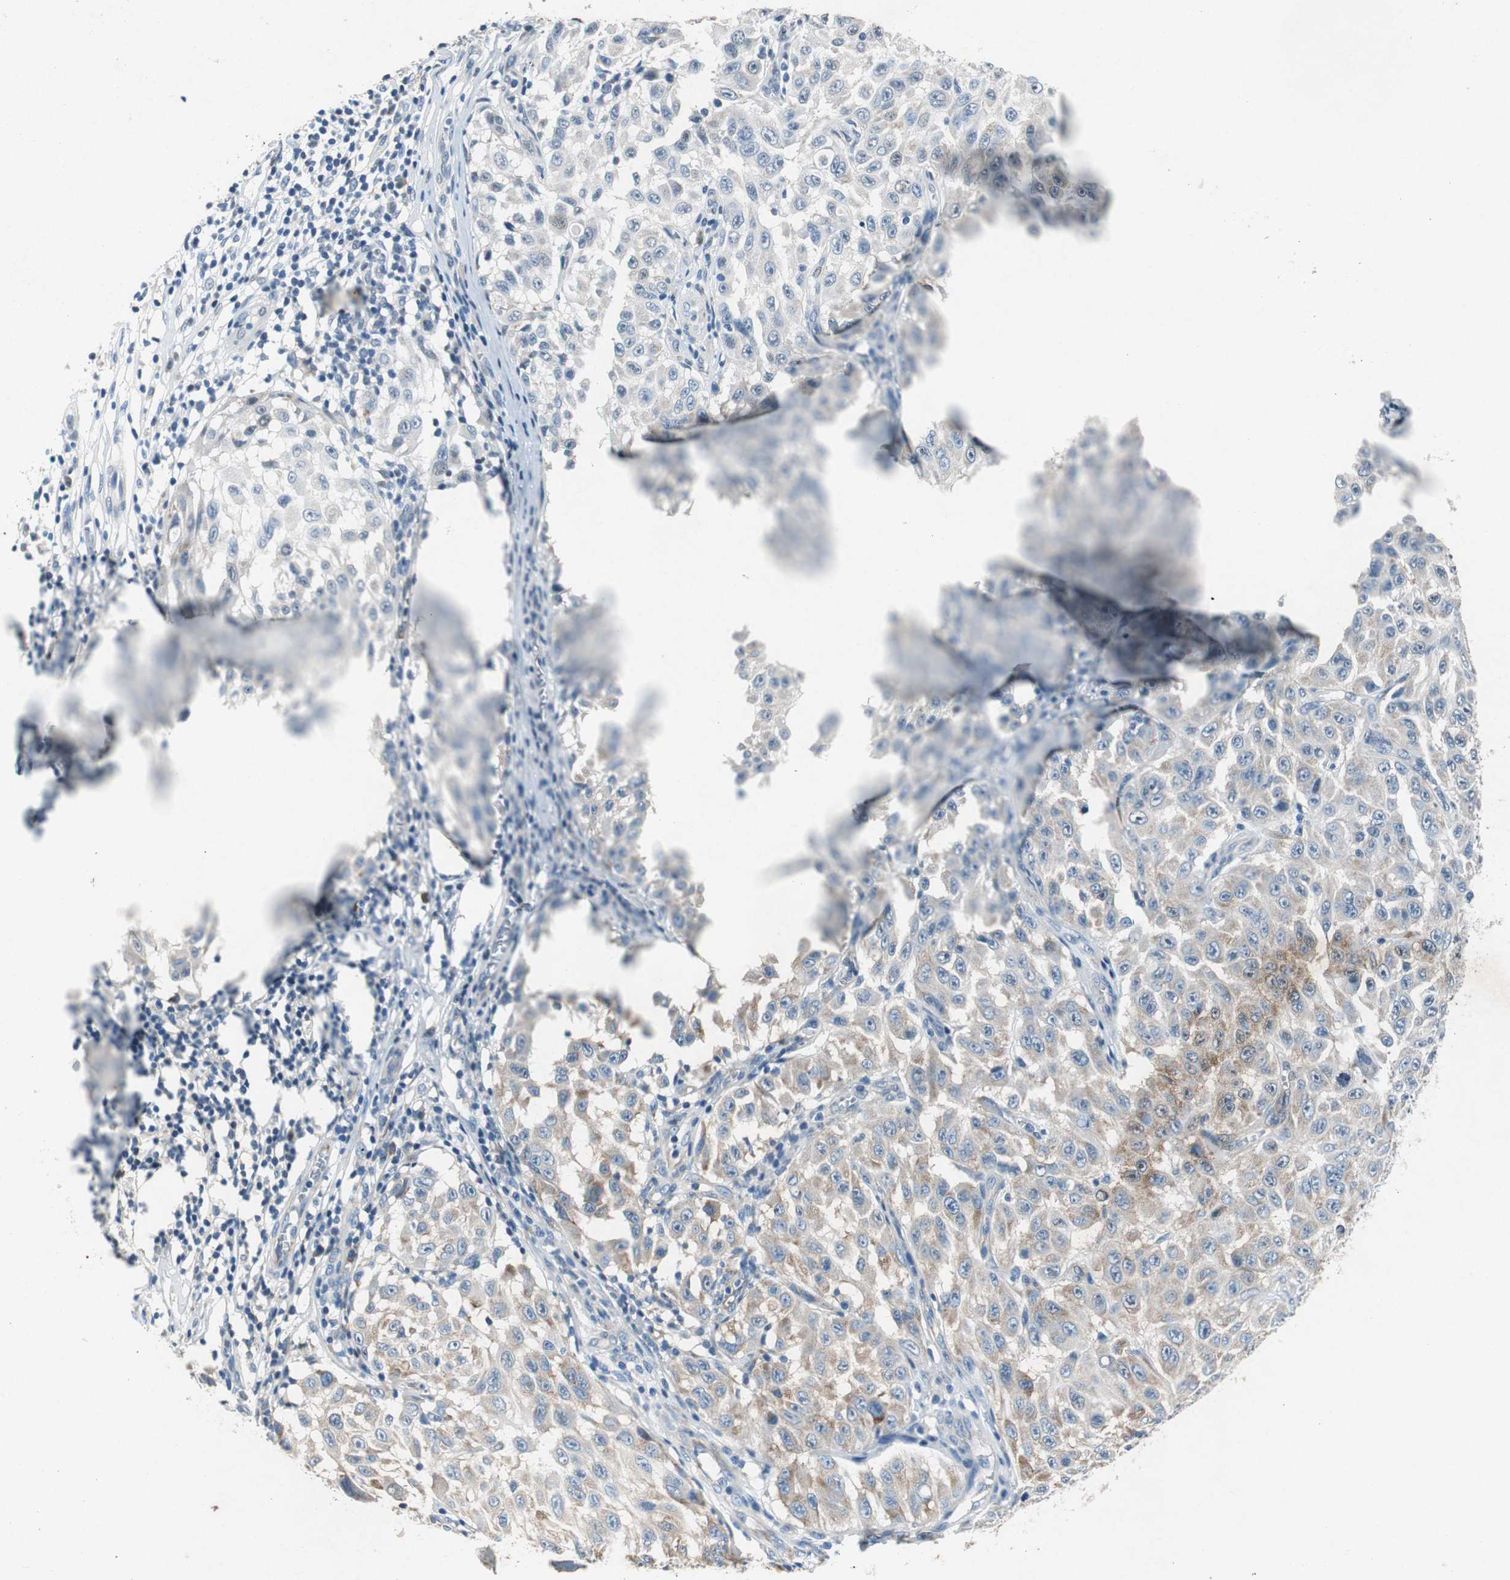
{"staining": {"intensity": "weak", "quantity": "<25%", "location": "cytoplasmic/membranous"}, "tissue": "melanoma", "cell_type": "Tumor cells", "image_type": "cancer", "snomed": [{"axis": "morphology", "description": "Malignant melanoma, NOS"}, {"axis": "topography", "description": "Skin"}], "caption": "Immunohistochemistry of malignant melanoma demonstrates no expression in tumor cells.", "gene": "RPL35", "patient": {"sex": "male", "age": 30}}